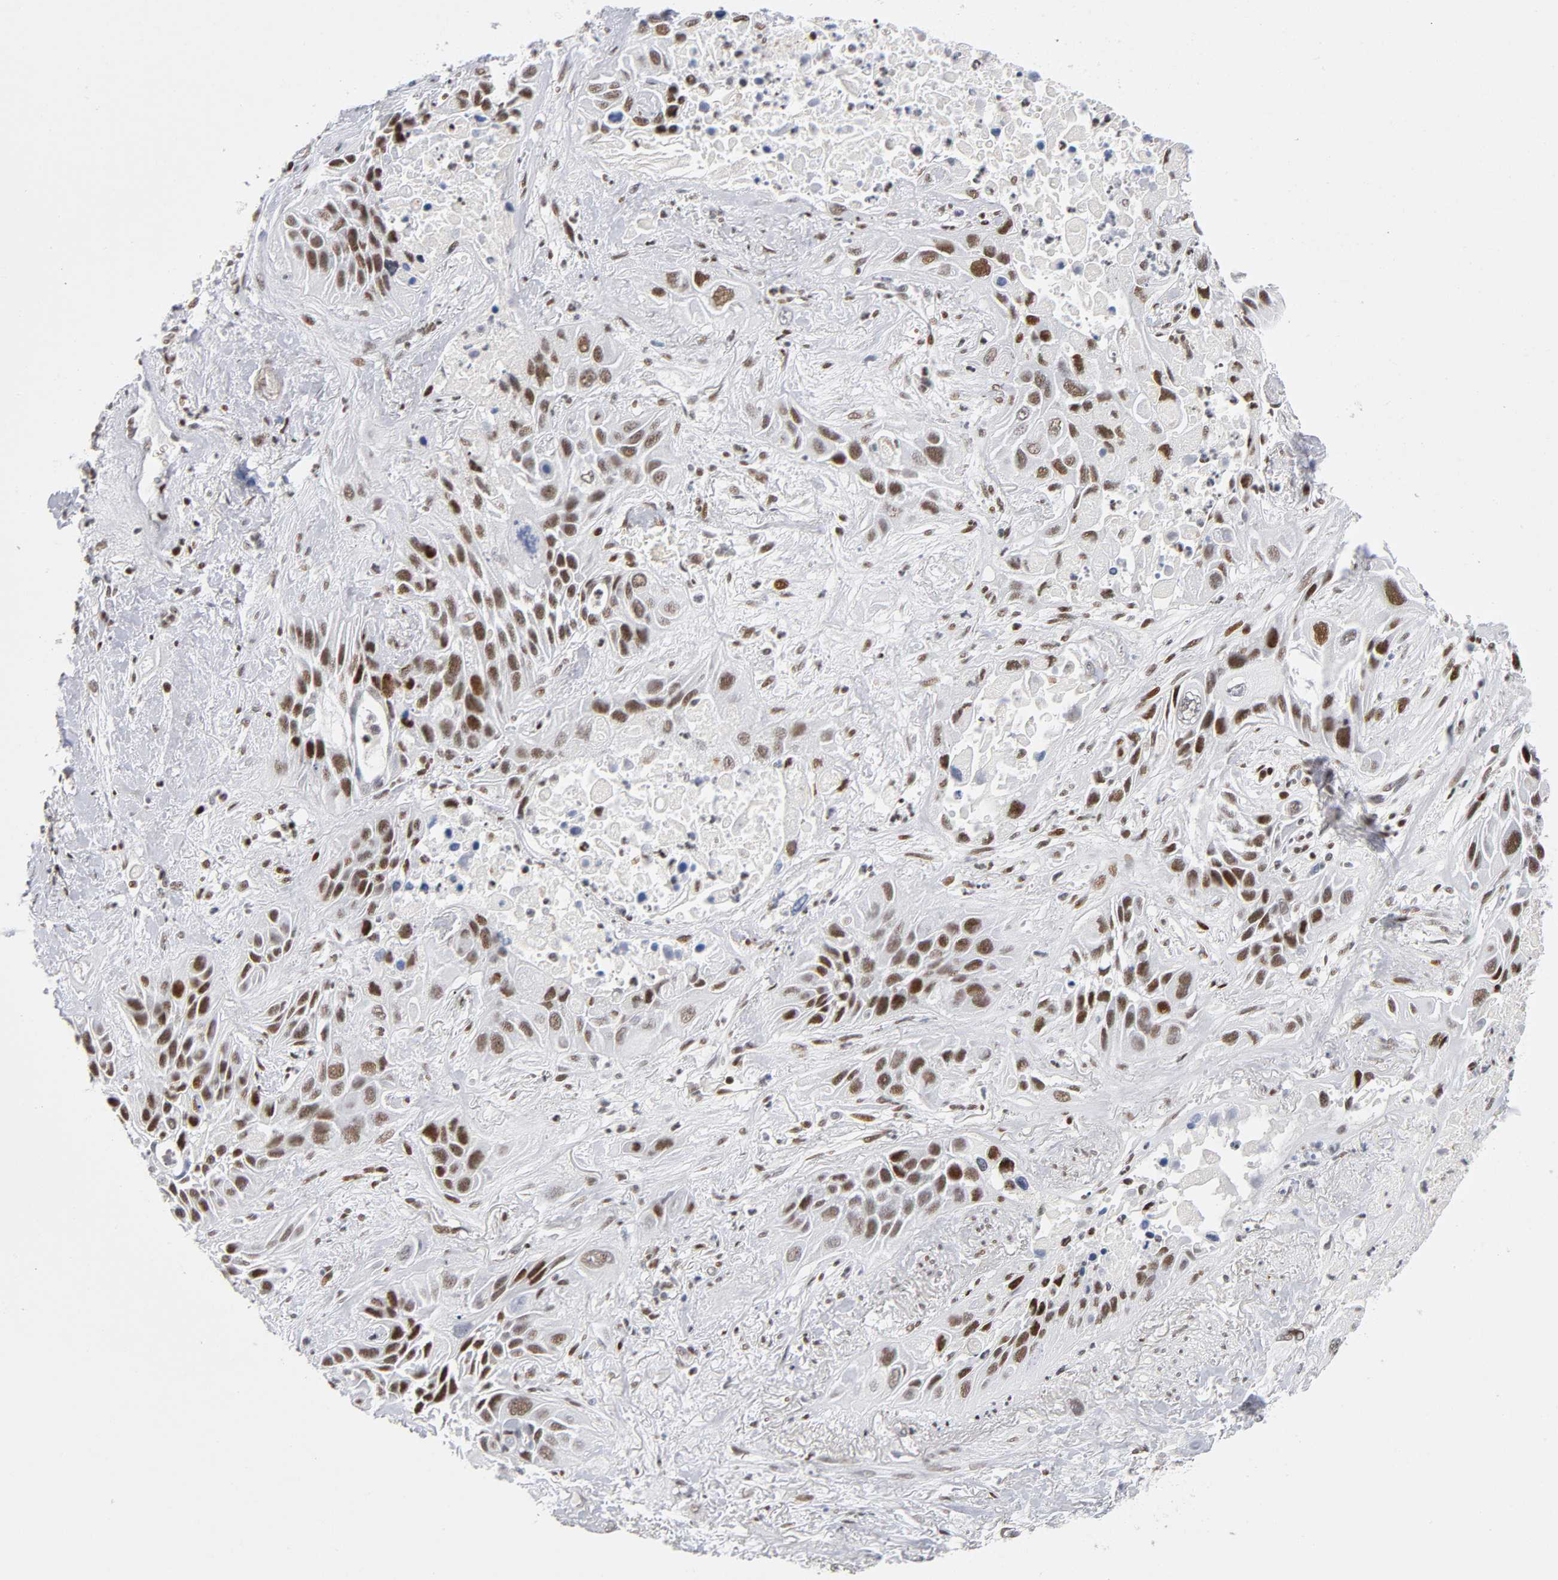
{"staining": {"intensity": "strong", "quantity": ">75%", "location": "nuclear"}, "tissue": "lung cancer", "cell_type": "Tumor cells", "image_type": "cancer", "snomed": [{"axis": "morphology", "description": "Squamous cell carcinoma, NOS"}, {"axis": "topography", "description": "Lung"}], "caption": "Brown immunohistochemical staining in lung cancer (squamous cell carcinoma) displays strong nuclear positivity in approximately >75% of tumor cells.", "gene": "SP3", "patient": {"sex": "female", "age": 76}}